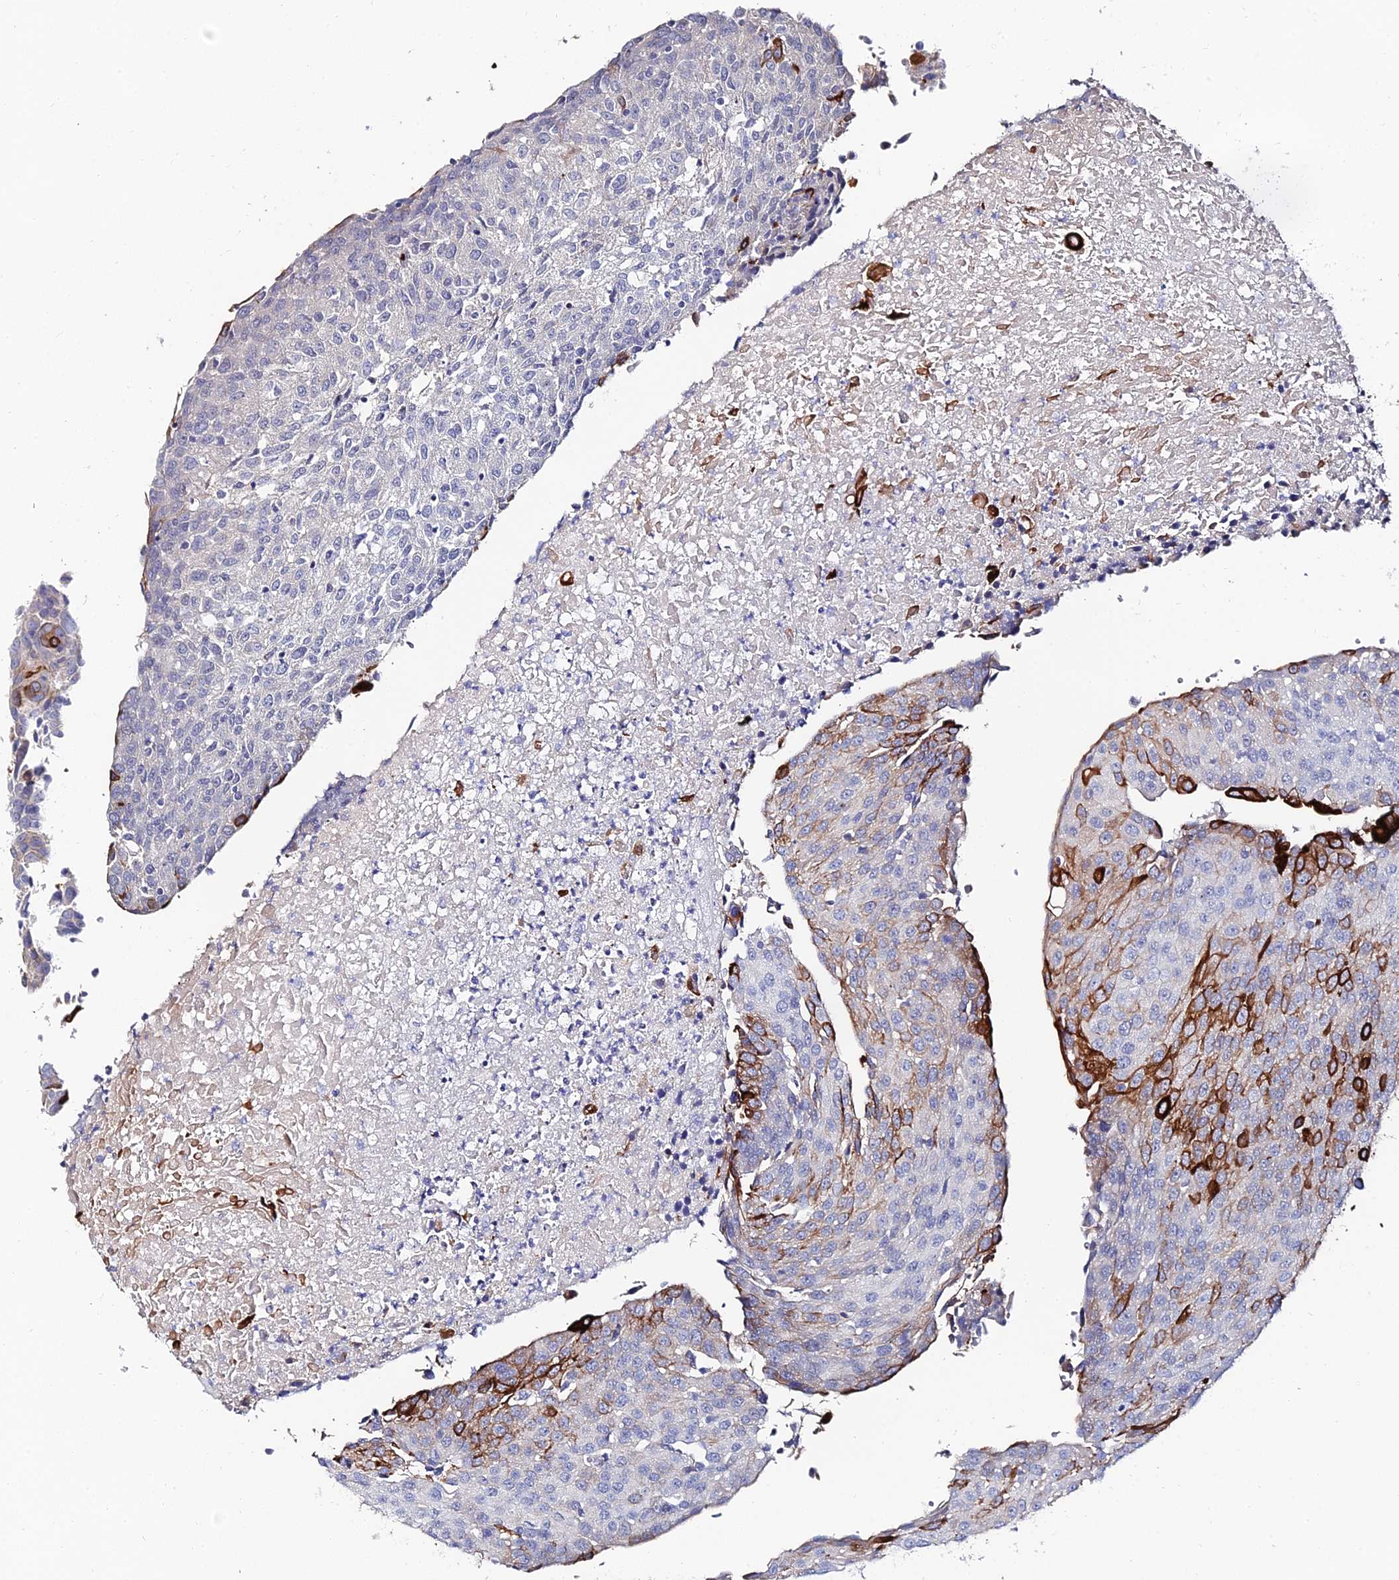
{"staining": {"intensity": "strong", "quantity": "<25%", "location": "cytoplasmic/membranous"}, "tissue": "urothelial cancer", "cell_type": "Tumor cells", "image_type": "cancer", "snomed": [{"axis": "morphology", "description": "Urothelial carcinoma, High grade"}, {"axis": "topography", "description": "Urinary bladder"}], "caption": "Urothelial cancer was stained to show a protein in brown. There is medium levels of strong cytoplasmic/membranous expression in about <25% of tumor cells. The staining was performed using DAB, with brown indicating positive protein expression. Nuclei are stained blue with hematoxylin.", "gene": "KRT17", "patient": {"sex": "female", "age": 85}}